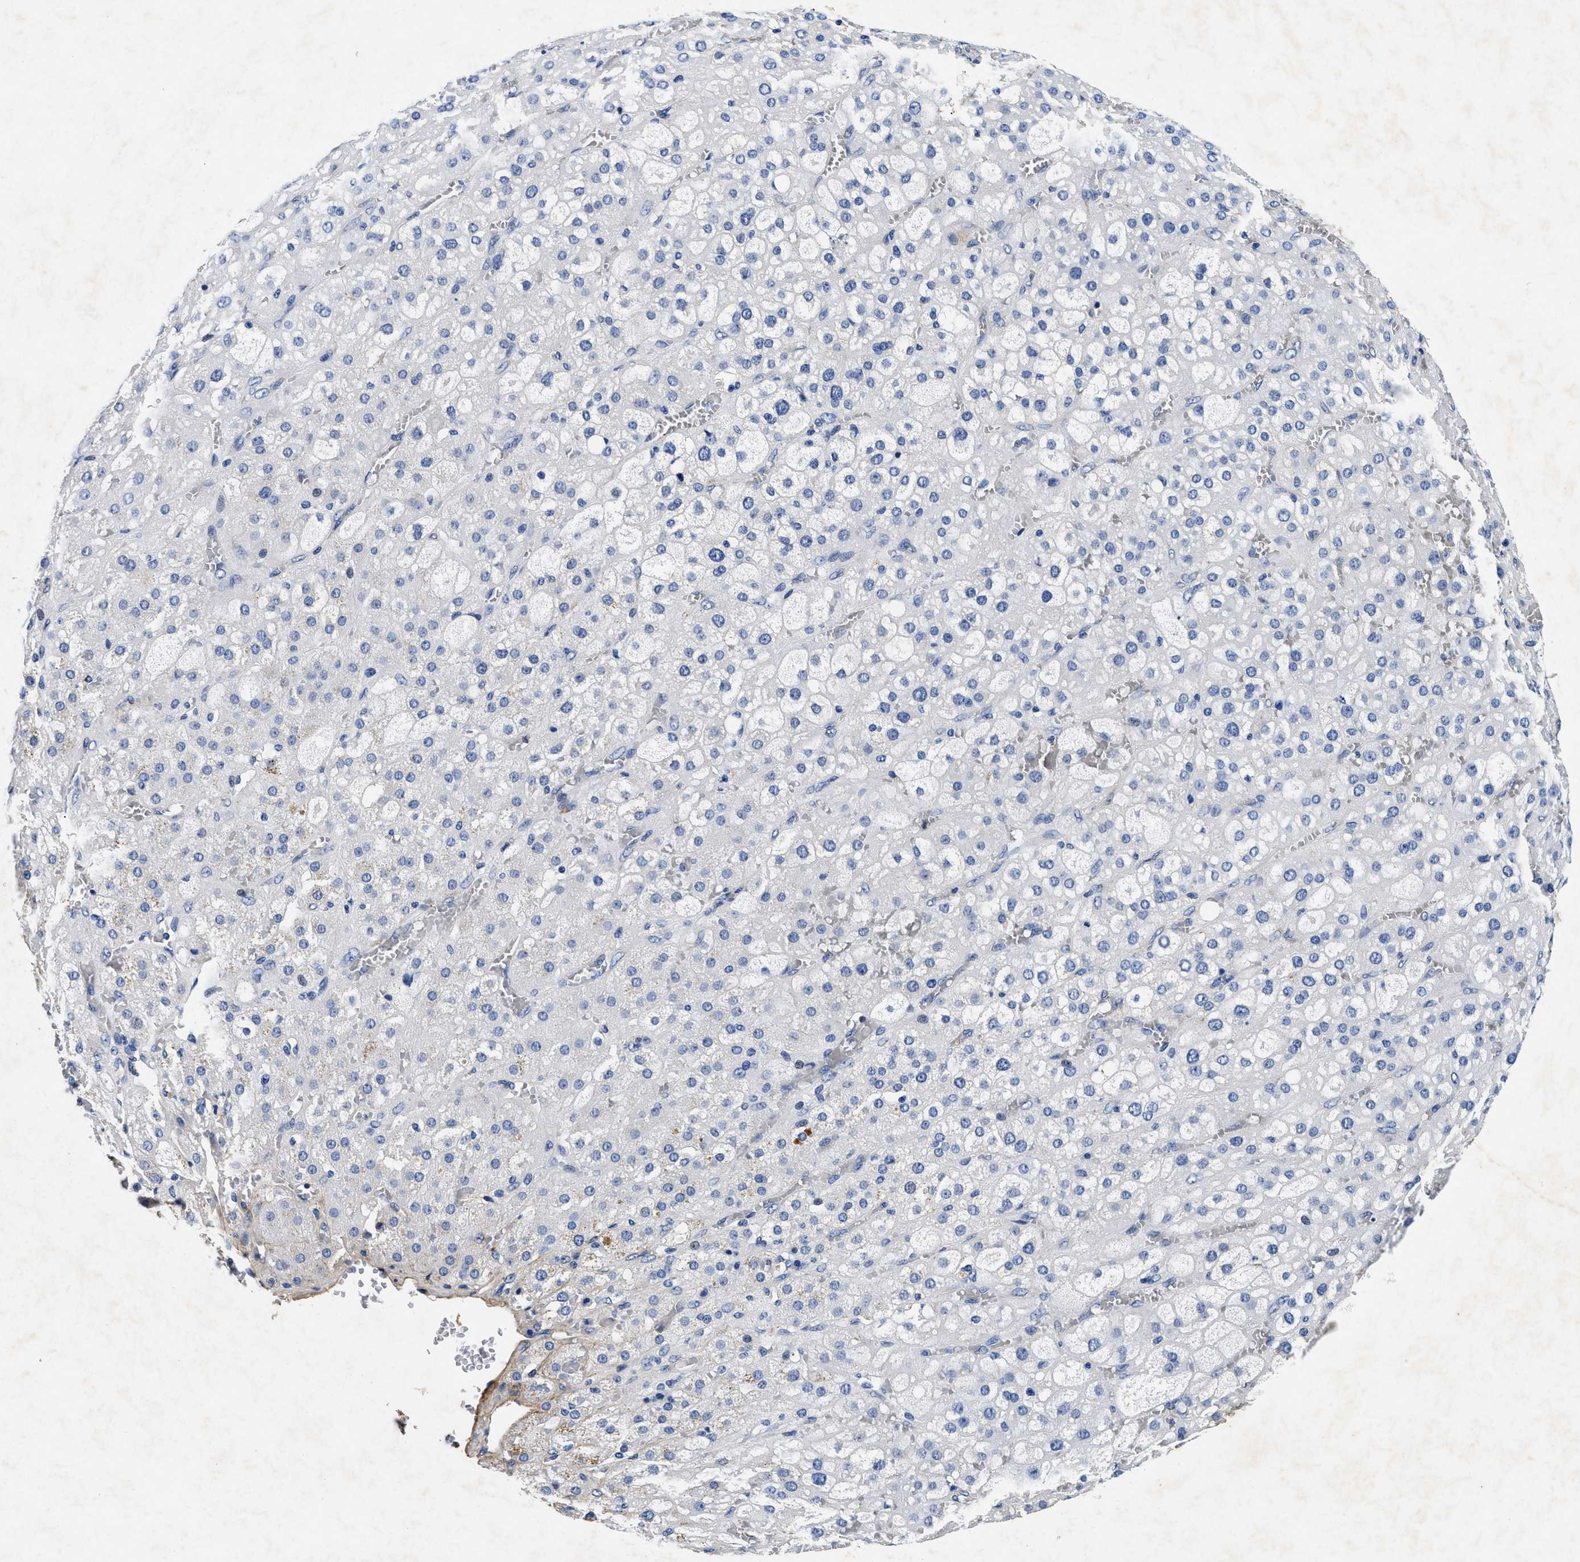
{"staining": {"intensity": "negative", "quantity": "none", "location": "none"}, "tissue": "adrenal gland", "cell_type": "Glandular cells", "image_type": "normal", "snomed": [{"axis": "morphology", "description": "Normal tissue, NOS"}, {"axis": "topography", "description": "Adrenal gland"}], "caption": "This is an immunohistochemistry photomicrograph of unremarkable adrenal gland. There is no staining in glandular cells.", "gene": "LAMA3", "patient": {"sex": "female", "age": 47}}